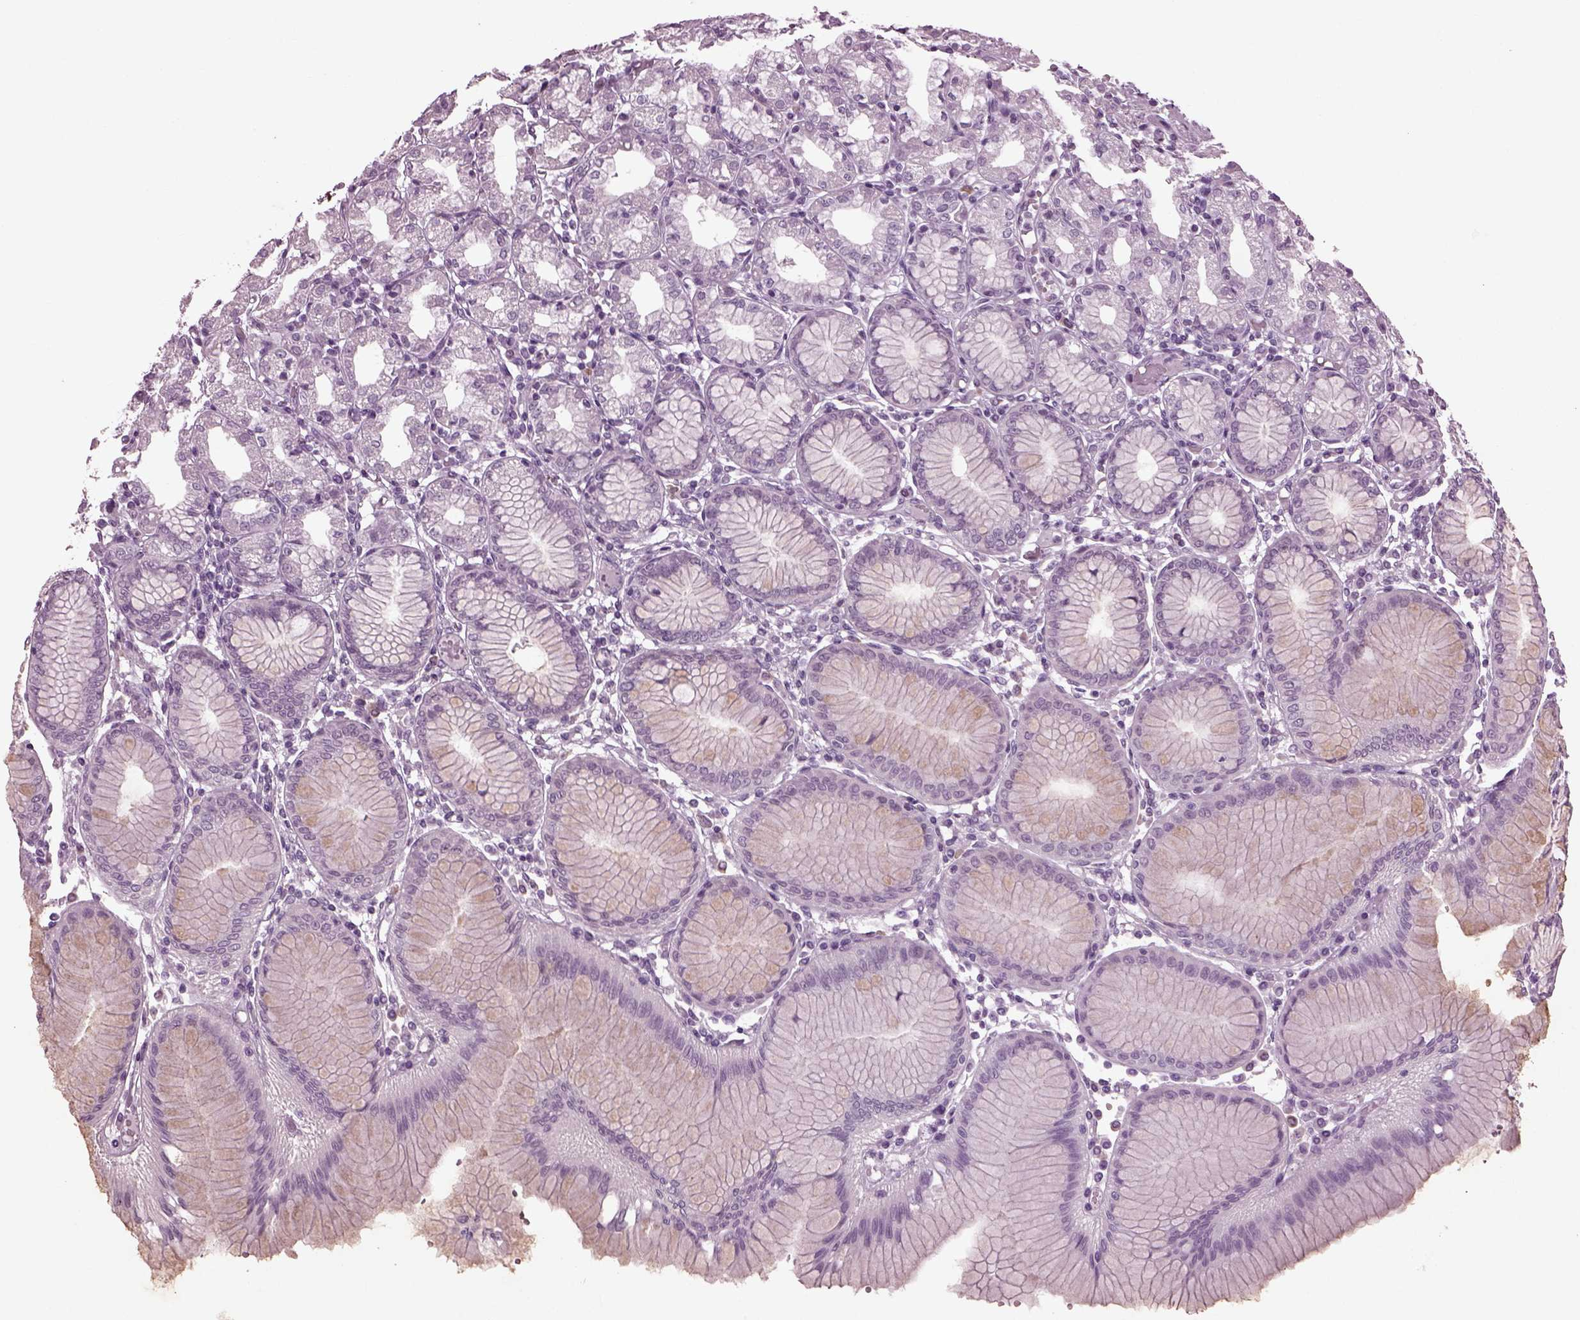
{"staining": {"intensity": "weak", "quantity": "<25%", "location": "cytoplasmic/membranous"}, "tissue": "stomach", "cell_type": "Glandular cells", "image_type": "normal", "snomed": [{"axis": "morphology", "description": "Normal tissue, NOS"}, {"axis": "topography", "description": "Skeletal muscle"}, {"axis": "topography", "description": "Stomach"}], "caption": "This photomicrograph is of unremarkable stomach stained with IHC to label a protein in brown with the nuclei are counter-stained blue. There is no positivity in glandular cells.", "gene": "CABP5", "patient": {"sex": "female", "age": 57}}